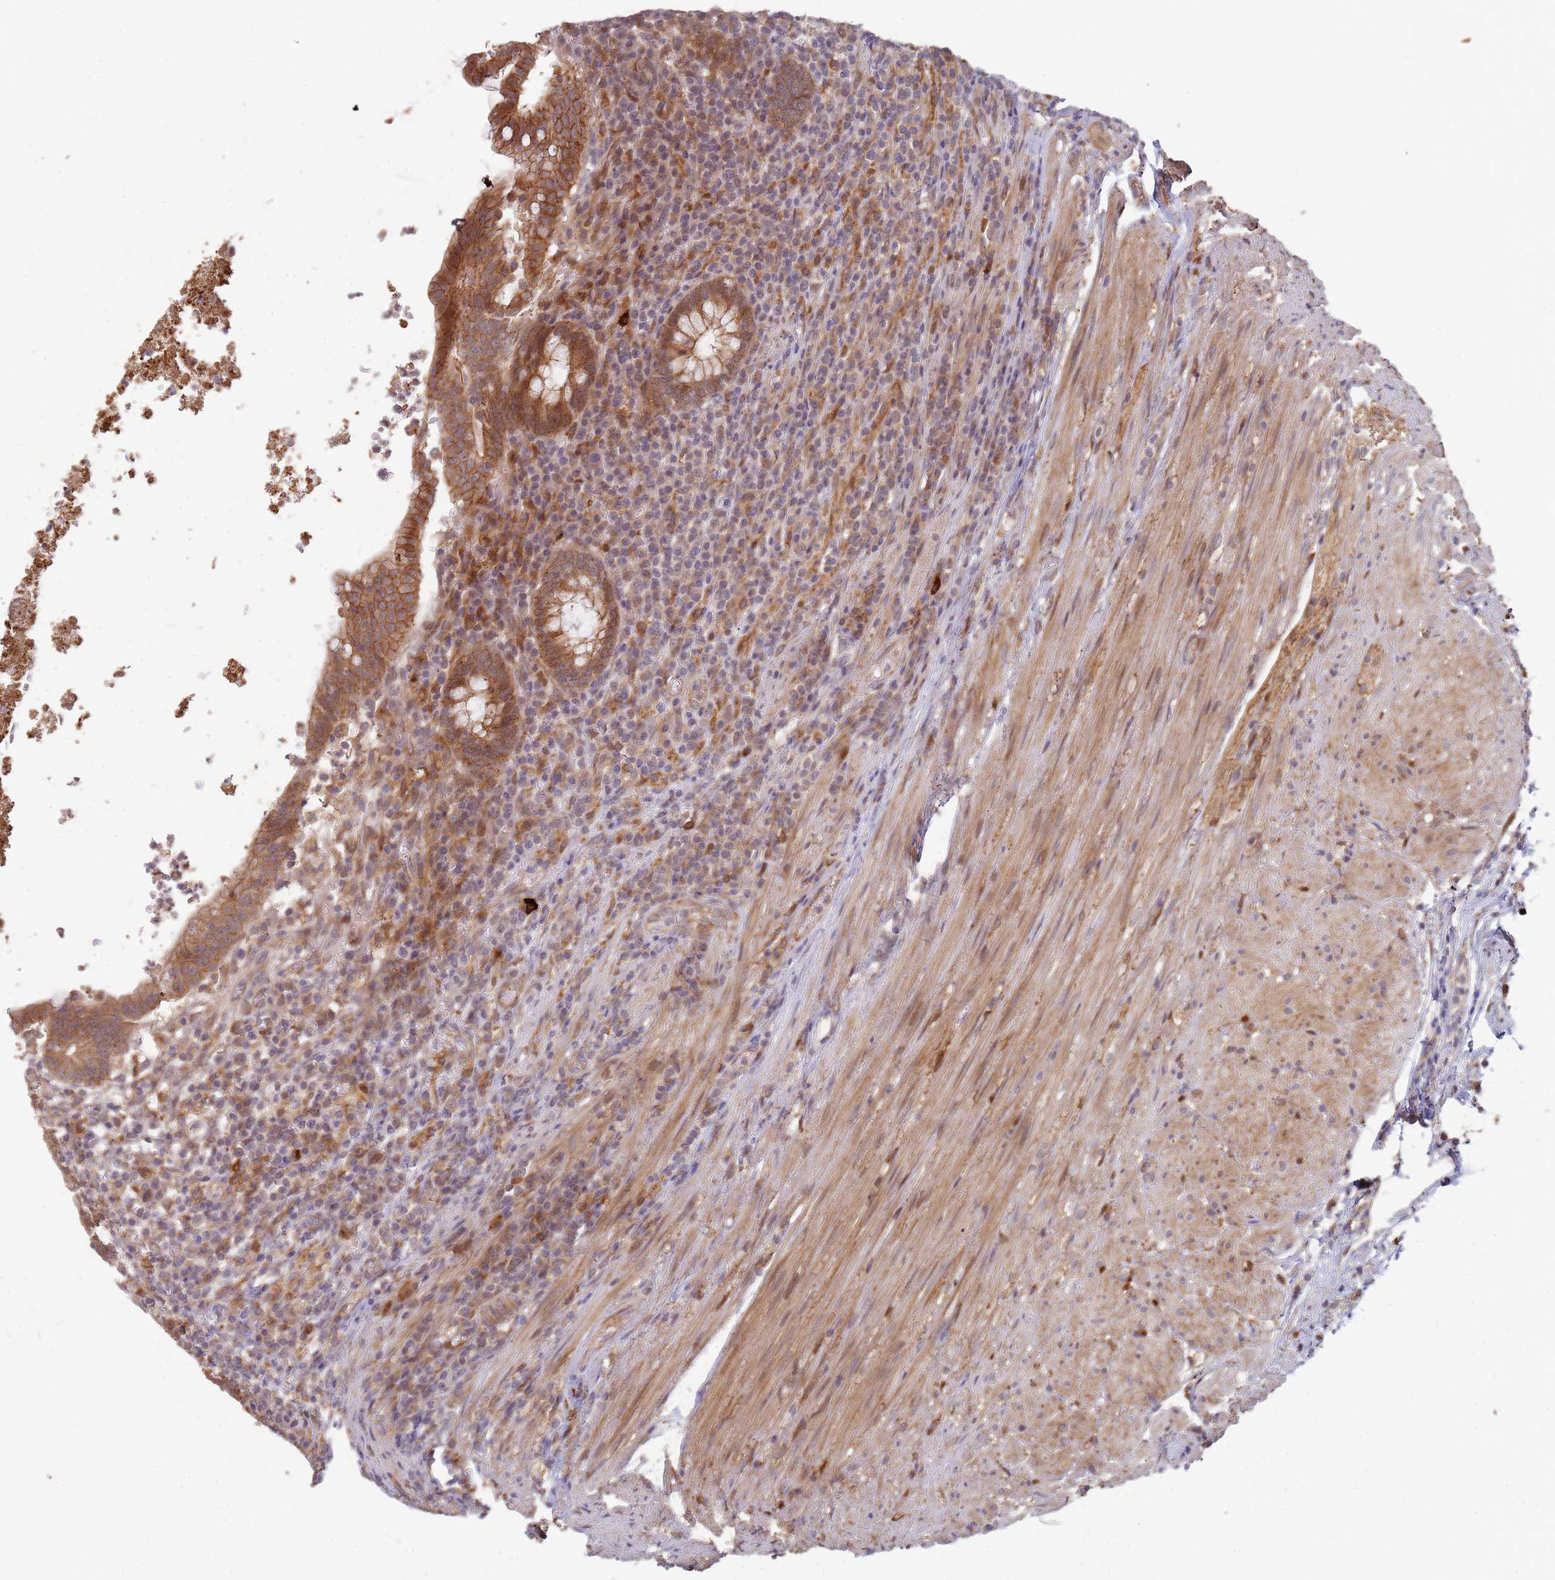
{"staining": {"intensity": "moderate", "quantity": ">75%", "location": "cytoplasmic/membranous"}, "tissue": "appendix", "cell_type": "Glandular cells", "image_type": "normal", "snomed": [{"axis": "morphology", "description": "Normal tissue, NOS"}, {"axis": "topography", "description": "Appendix"}], "caption": "Immunohistochemical staining of benign appendix displays >75% levels of moderate cytoplasmic/membranous protein positivity in about >75% of glandular cells.", "gene": "MPEG1", "patient": {"sex": "male", "age": 83}}